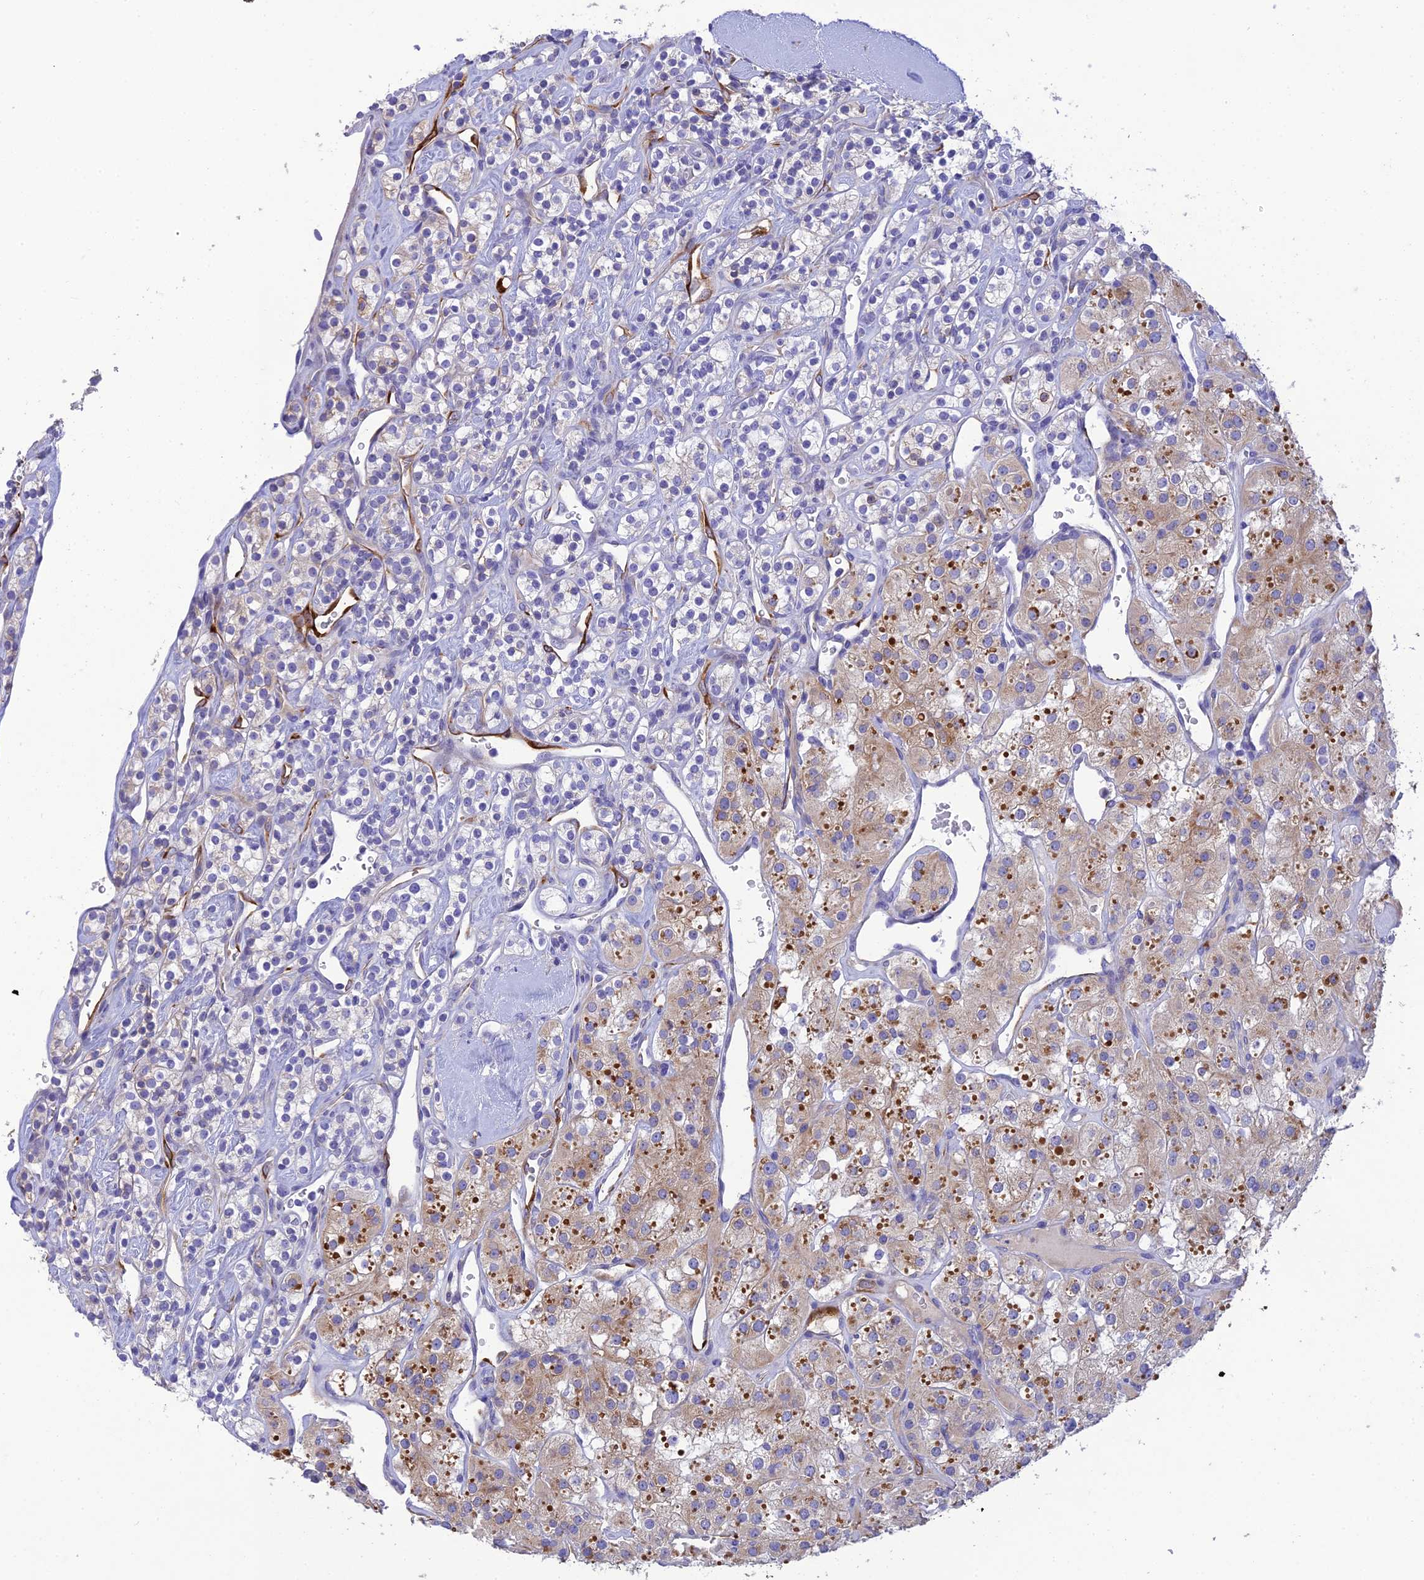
{"staining": {"intensity": "weak", "quantity": "25%-75%", "location": "cytoplasmic/membranous"}, "tissue": "renal cancer", "cell_type": "Tumor cells", "image_type": "cancer", "snomed": [{"axis": "morphology", "description": "Adenocarcinoma, NOS"}, {"axis": "topography", "description": "Kidney"}], "caption": "IHC (DAB) staining of adenocarcinoma (renal) exhibits weak cytoplasmic/membranous protein expression in approximately 25%-75% of tumor cells. The protein is shown in brown color, while the nuclei are stained blue.", "gene": "HSD17B2", "patient": {"sex": "male", "age": 77}}